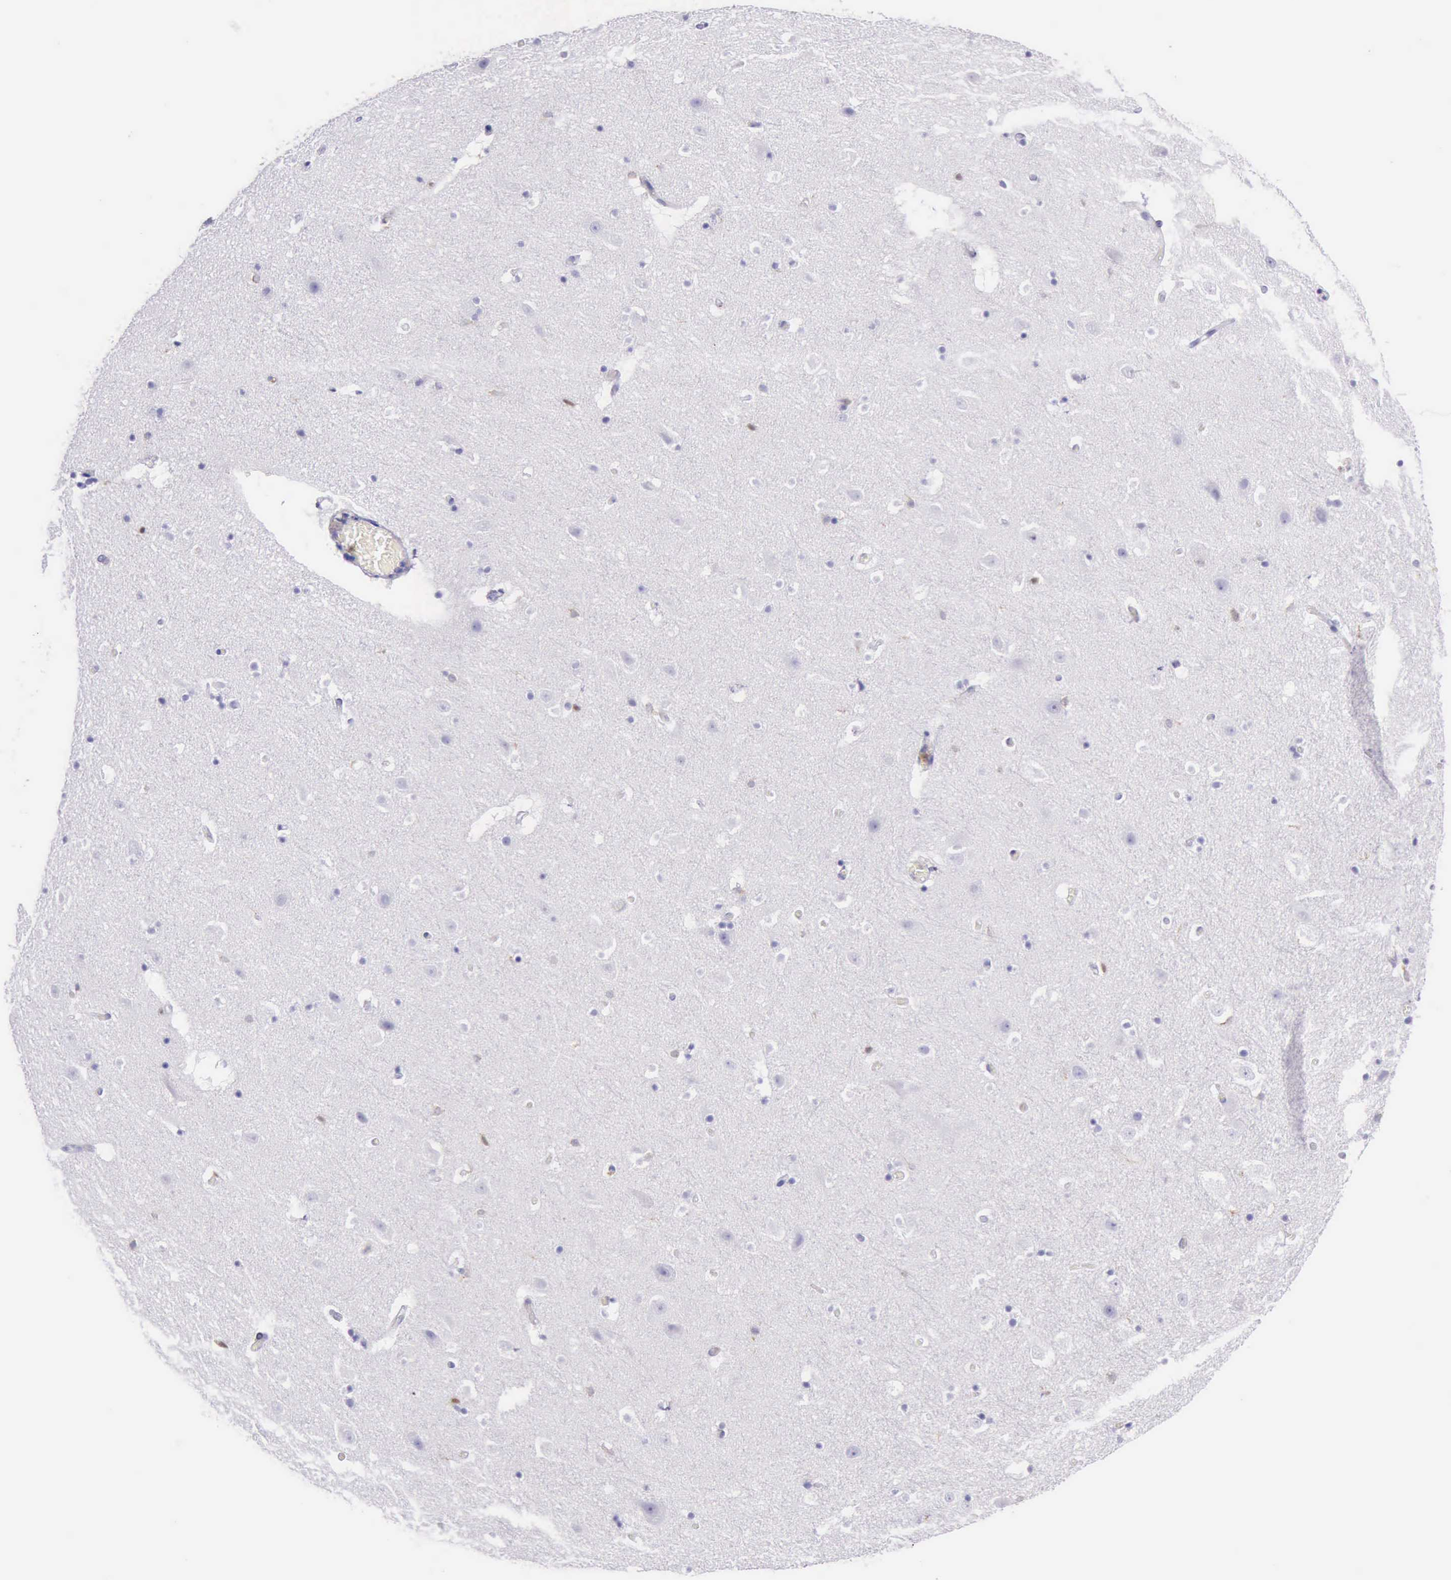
{"staining": {"intensity": "negative", "quantity": "none", "location": "none"}, "tissue": "hippocampus", "cell_type": "Glial cells", "image_type": "normal", "snomed": [{"axis": "morphology", "description": "Normal tissue, NOS"}, {"axis": "topography", "description": "Hippocampus"}], "caption": "Unremarkable hippocampus was stained to show a protein in brown. There is no significant staining in glial cells.", "gene": "BTK", "patient": {"sex": "male", "age": 45}}